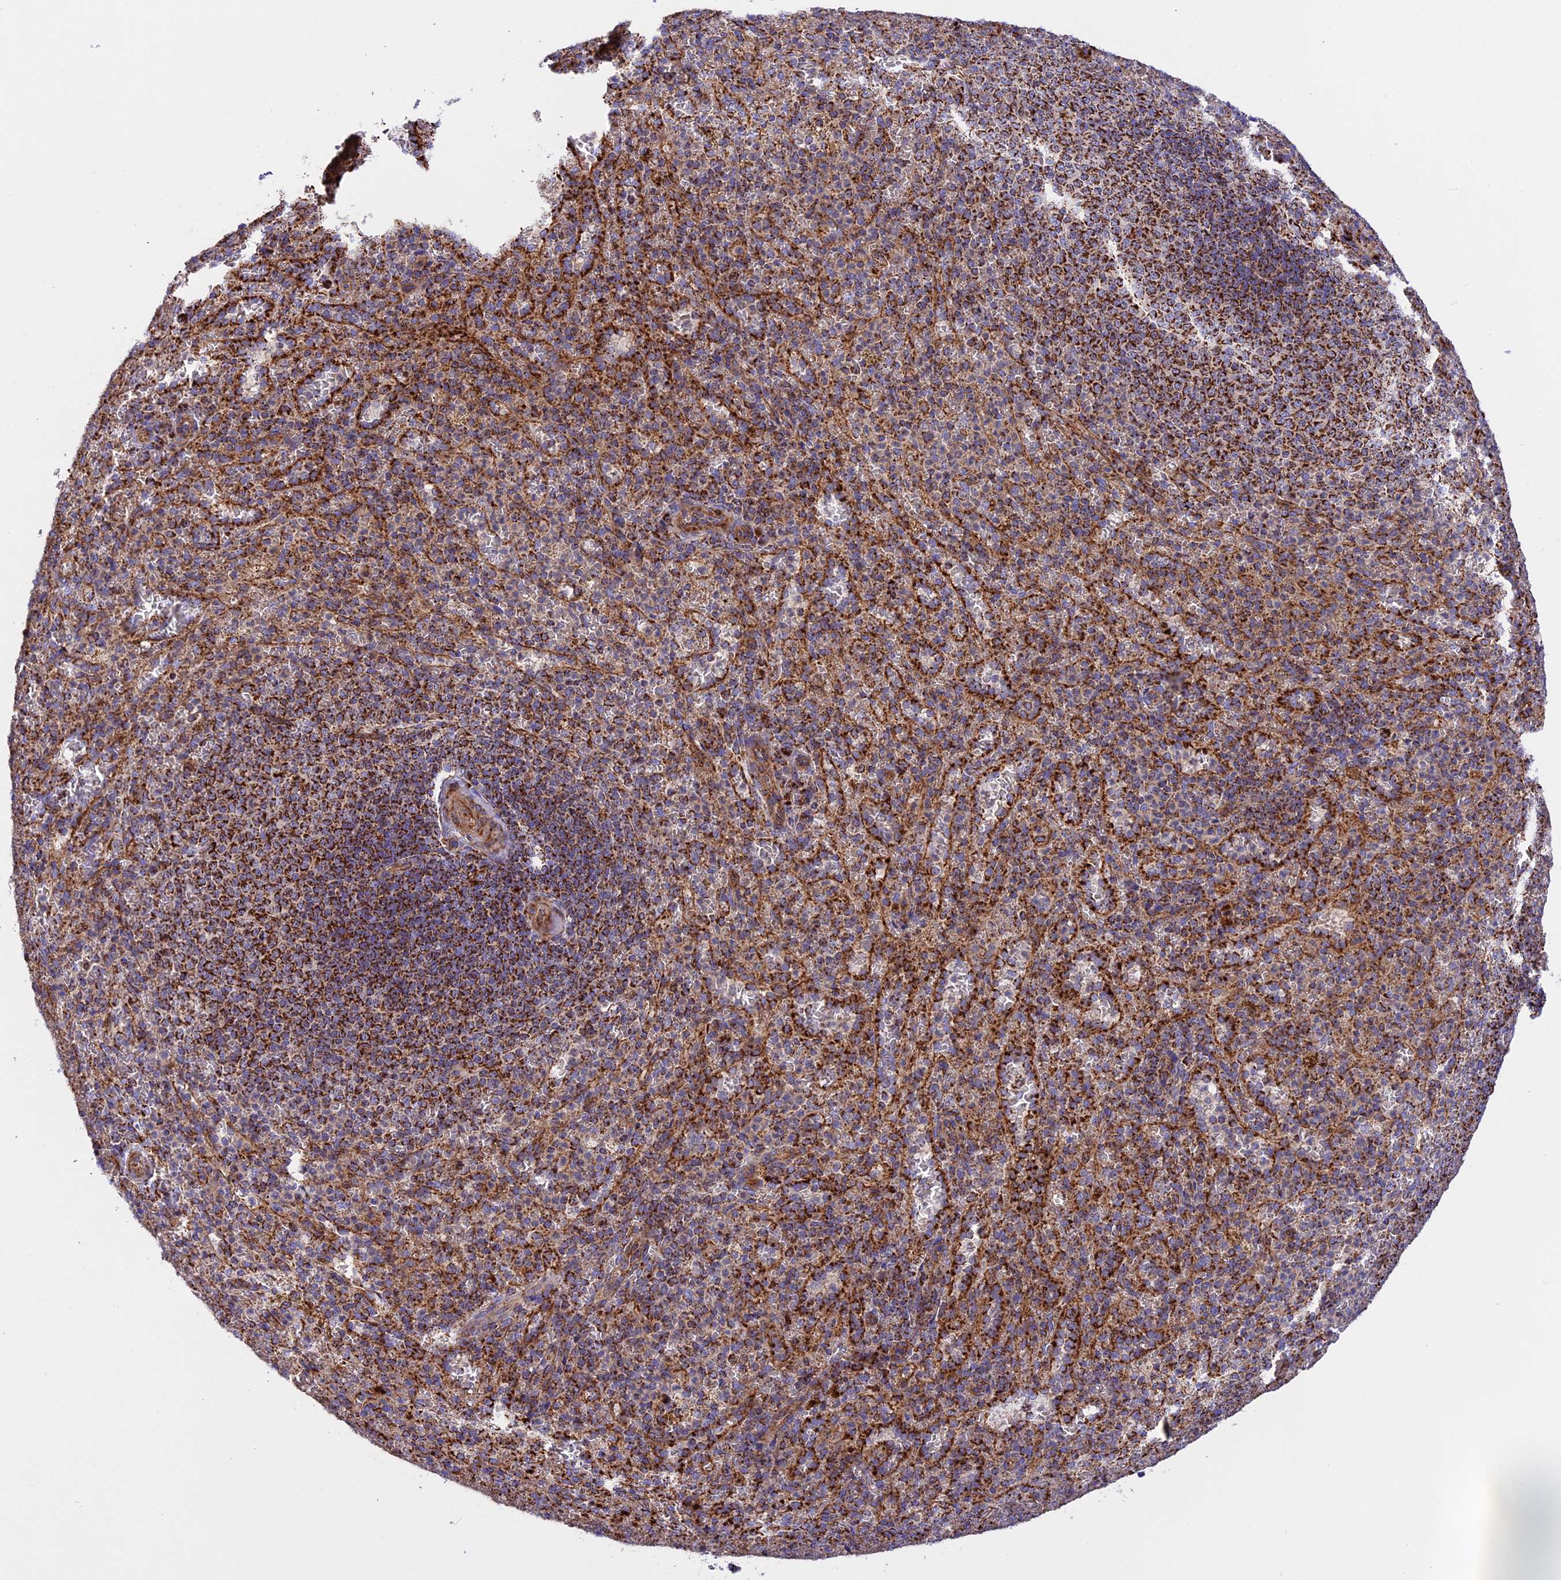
{"staining": {"intensity": "strong", "quantity": "25%-75%", "location": "cytoplasmic/membranous"}, "tissue": "spleen", "cell_type": "Cells in red pulp", "image_type": "normal", "snomed": [{"axis": "morphology", "description": "Normal tissue, NOS"}, {"axis": "topography", "description": "Spleen"}], "caption": "Spleen stained with DAB immunohistochemistry reveals high levels of strong cytoplasmic/membranous expression in approximately 25%-75% of cells in red pulp. The staining was performed using DAB to visualize the protein expression in brown, while the nuclei were stained in blue with hematoxylin (Magnification: 20x).", "gene": "UQCRB", "patient": {"sex": "female", "age": 21}}